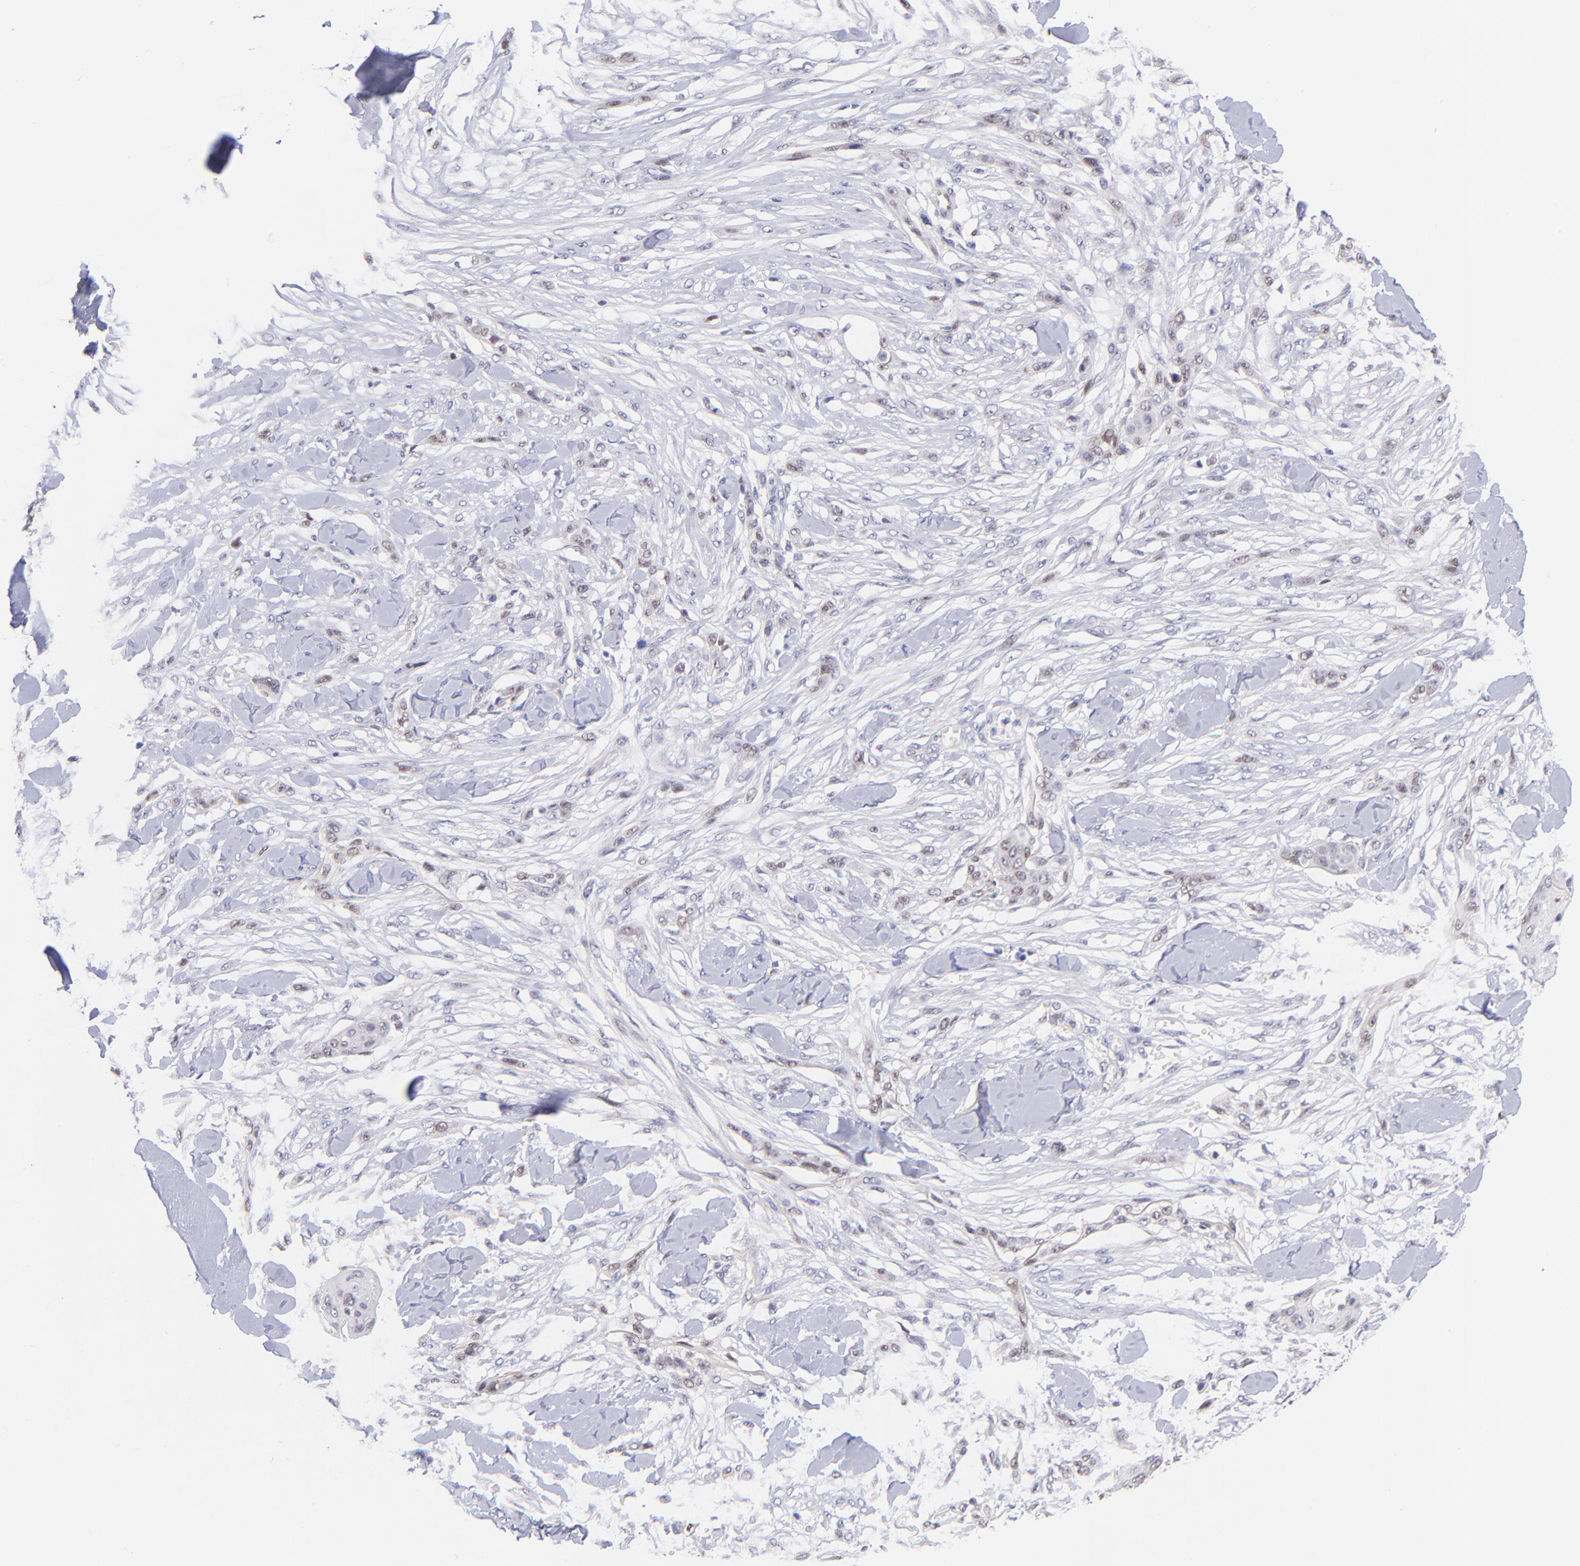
{"staining": {"intensity": "weak", "quantity": "<25%", "location": "nuclear"}, "tissue": "skin cancer", "cell_type": "Tumor cells", "image_type": "cancer", "snomed": [{"axis": "morphology", "description": "Squamous cell carcinoma, NOS"}, {"axis": "topography", "description": "Skin"}], "caption": "This is a image of immunohistochemistry (IHC) staining of skin cancer, which shows no positivity in tumor cells.", "gene": "SOX6", "patient": {"sex": "female", "age": 59}}